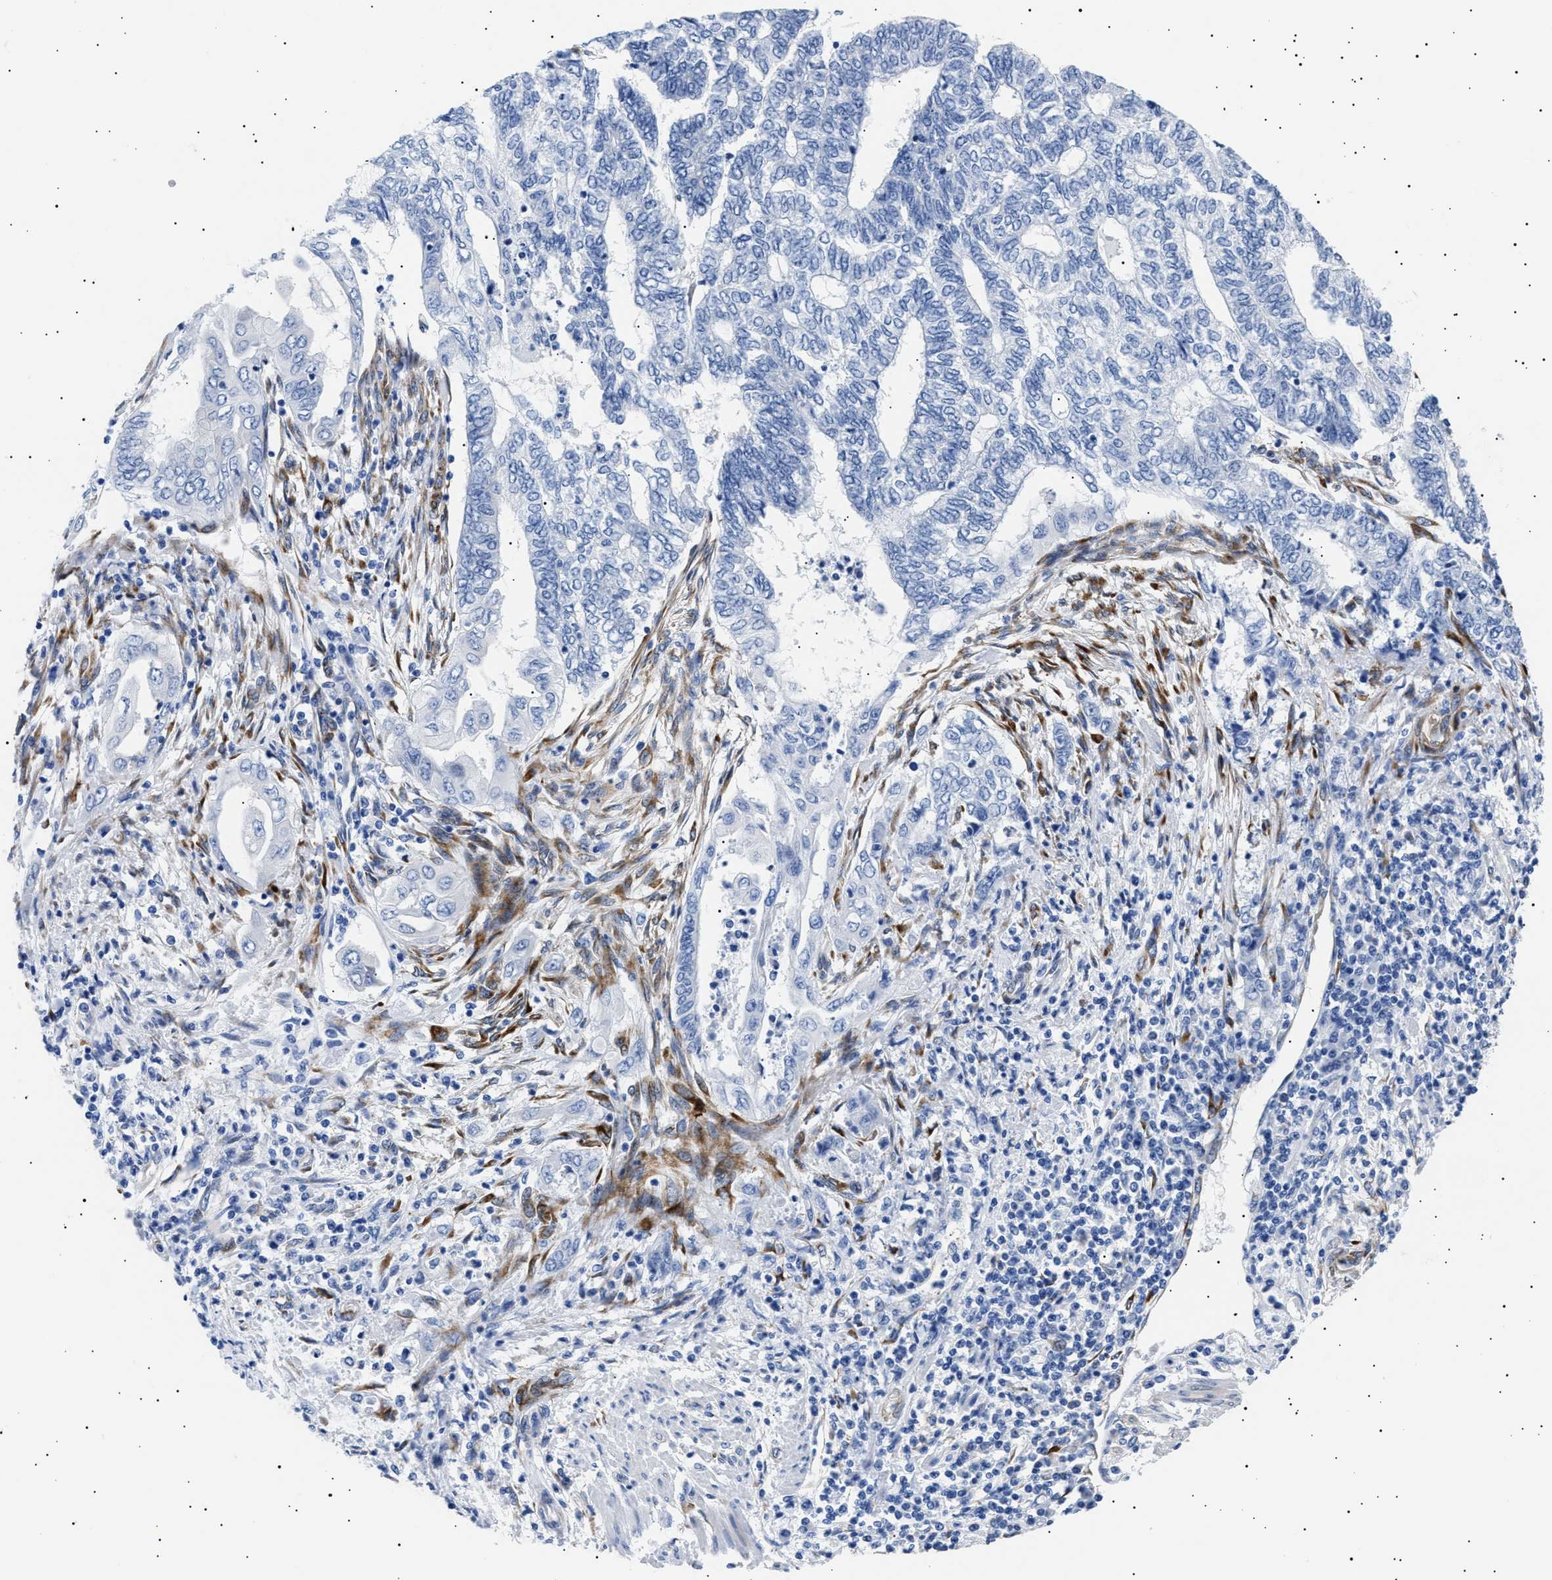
{"staining": {"intensity": "negative", "quantity": "none", "location": "none"}, "tissue": "endometrial cancer", "cell_type": "Tumor cells", "image_type": "cancer", "snomed": [{"axis": "morphology", "description": "Adenocarcinoma, NOS"}, {"axis": "topography", "description": "Uterus"}, {"axis": "topography", "description": "Endometrium"}], "caption": "A micrograph of adenocarcinoma (endometrial) stained for a protein shows no brown staining in tumor cells. The staining was performed using DAB to visualize the protein expression in brown, while the nuclei were stained in blue with hematoxylin (Magnification: 20x).", "gene": "HEMGN", "patient": {"sex": "female", "age": 70}}